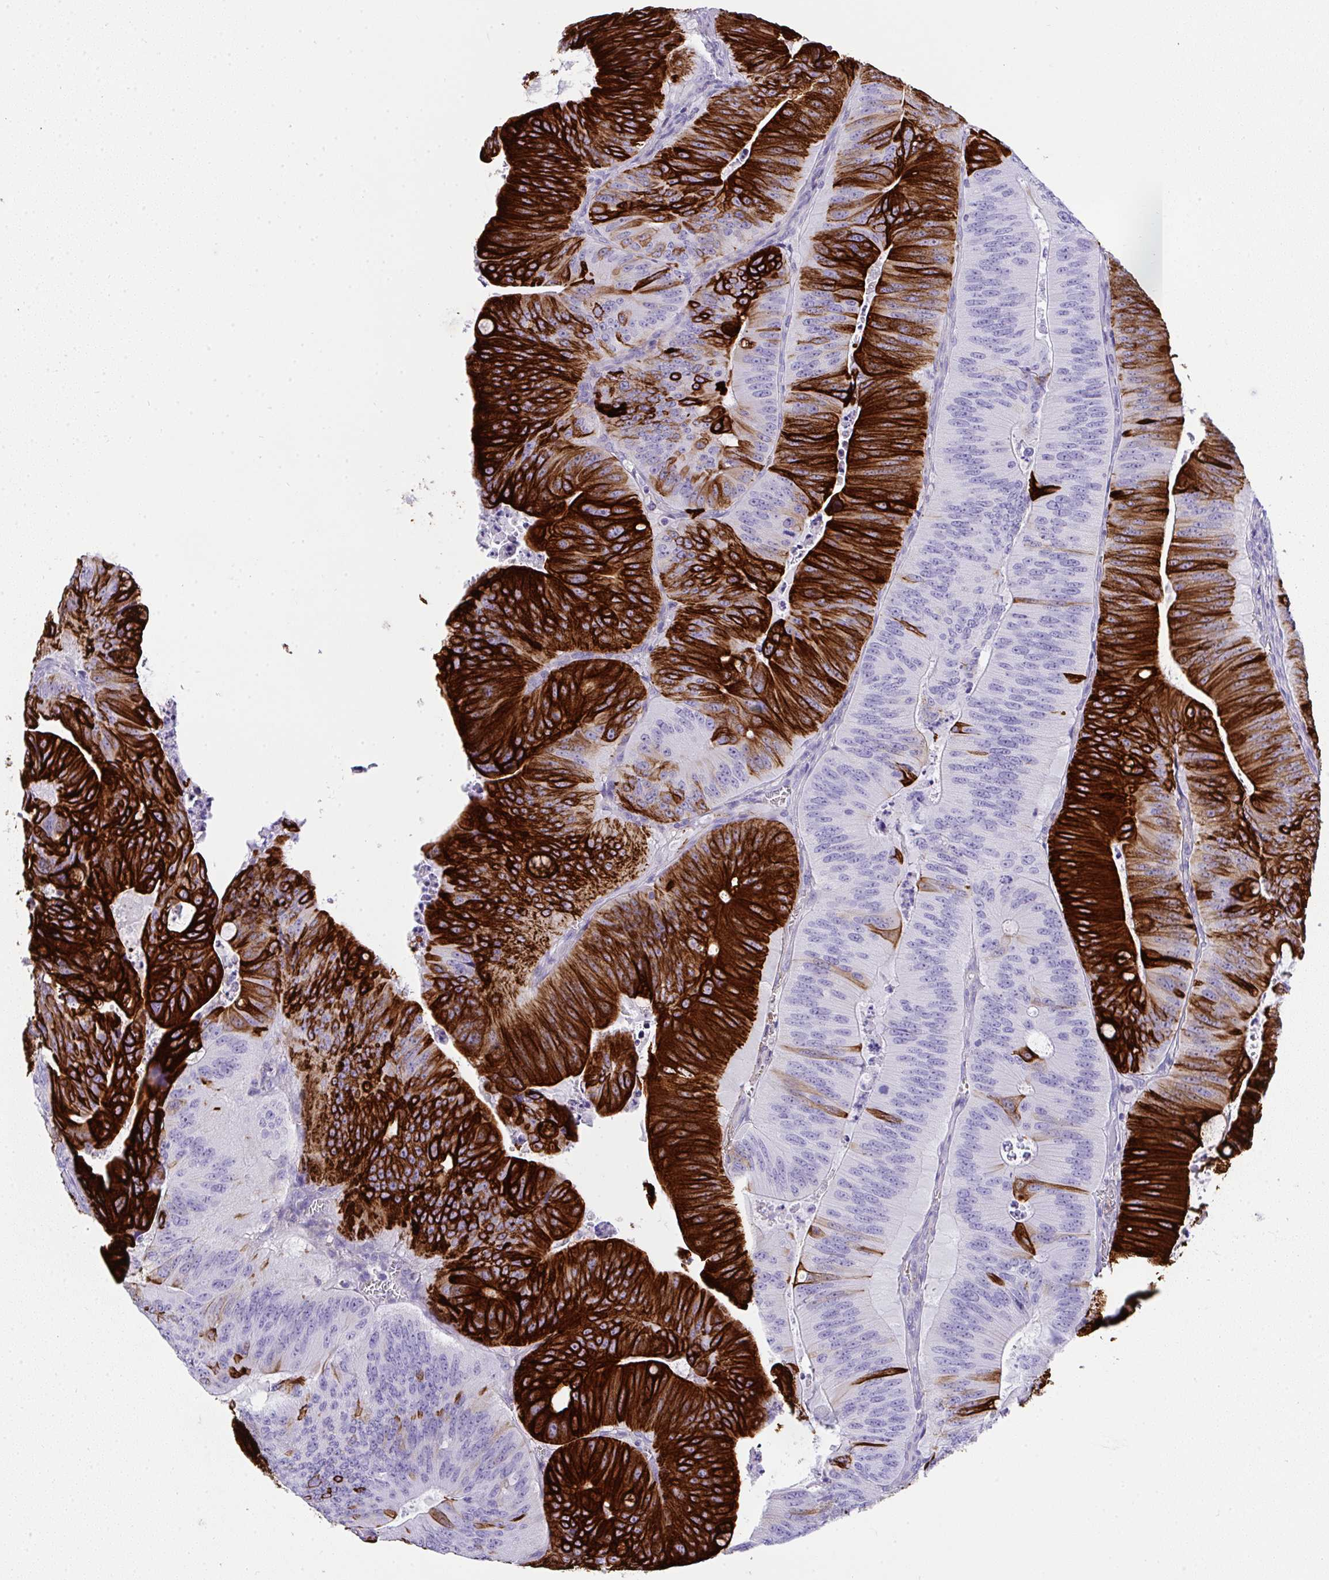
{"staining": {"intensity": "strong", "quantity": "25%-75%", "location": "cytoplasmic/membranous"}, "tissue": "colorectal cancer", "cell_type": "Tumor cells", "image_type": "cancer", "snomed": [{"axis": "morphology", "description": "Adenocarcinoma, NOS"}, {"axis": "topography", "description": "Colon"}], "caption": "DAB (3,3'-diaminobenzidine) immunohistochemical staining of human colorectal adenocarcinoma demonstrates strong cytoplasmic/membranous protein positivity in about 25%-75% of tumor cells.", "gene": "TNFAIP8", "patient": {"sex": "male", "age": 62}}